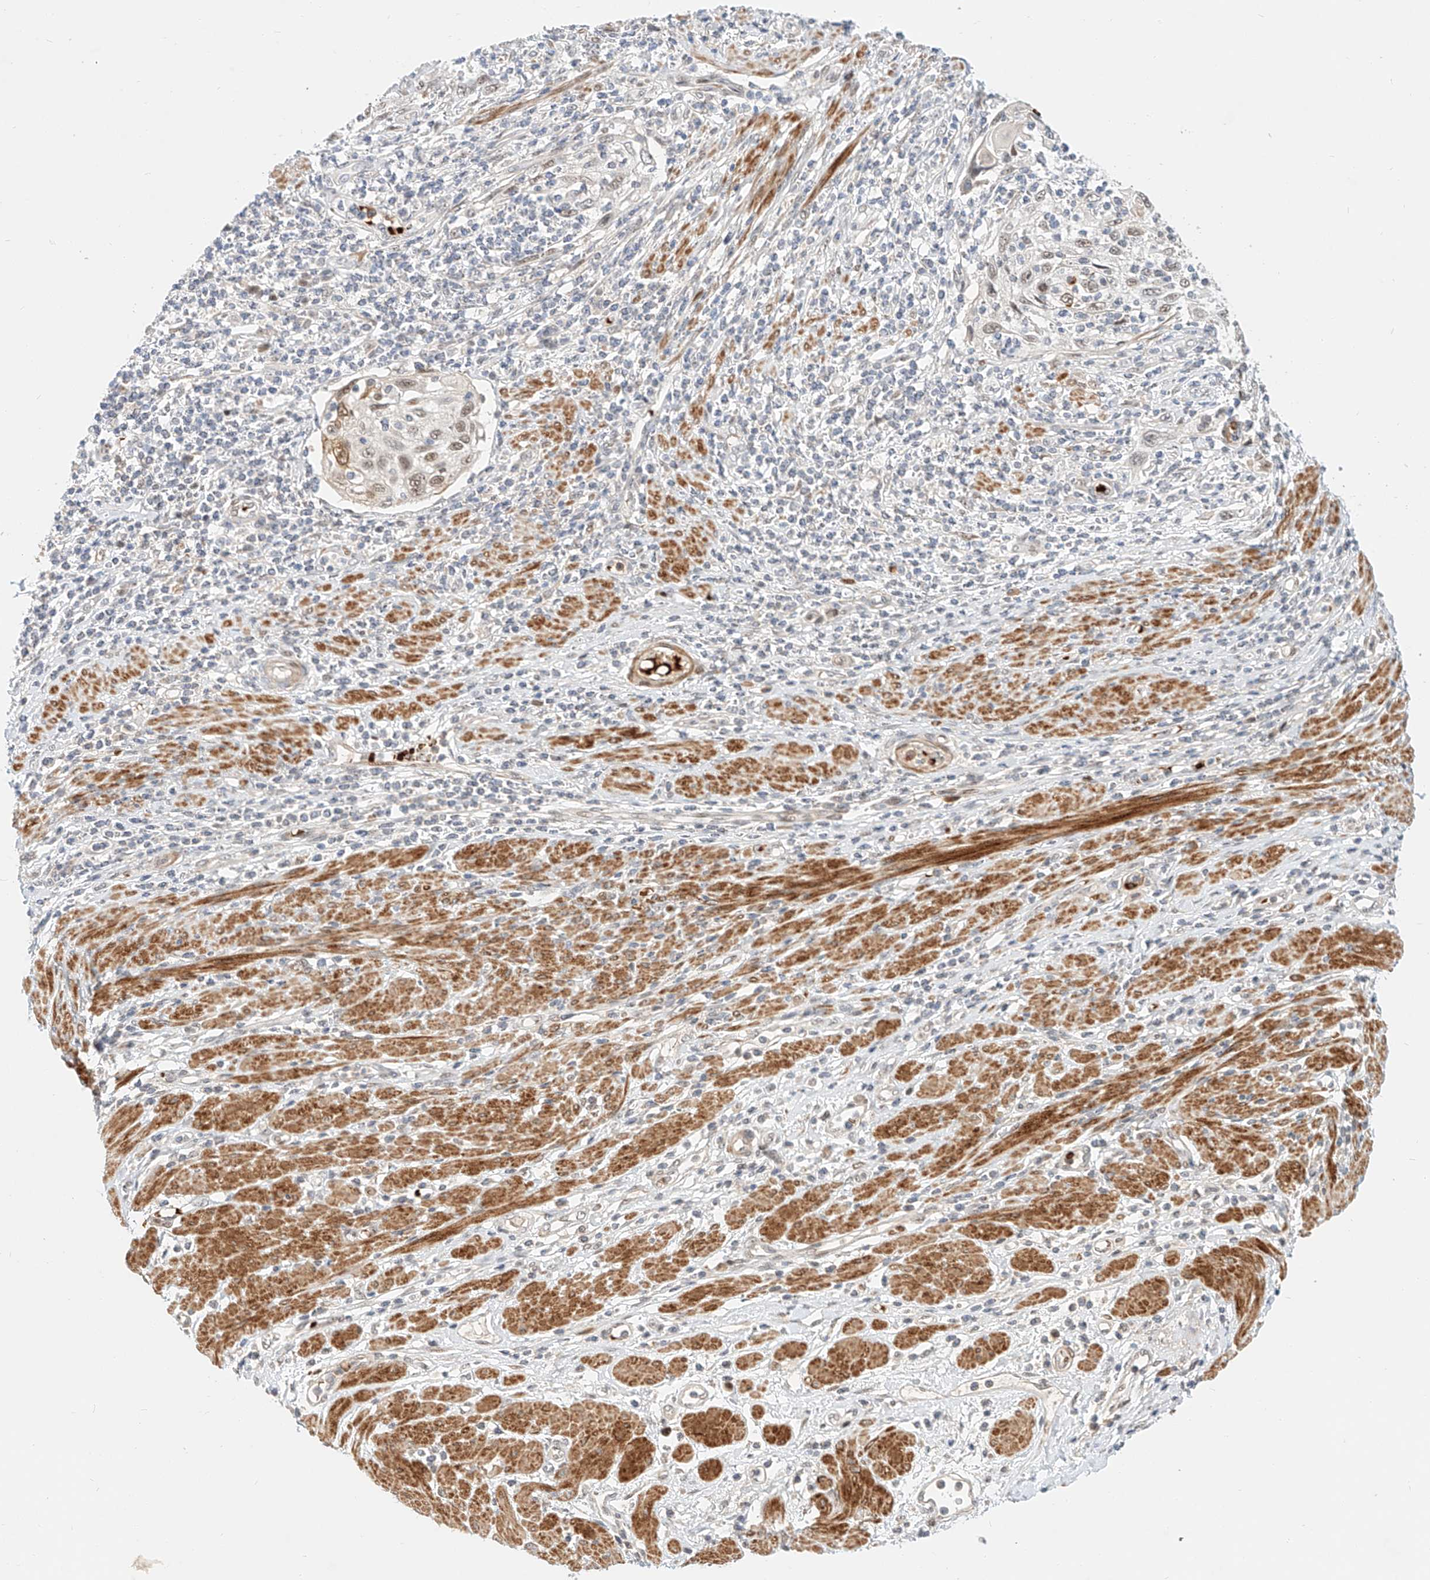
{"staining": {"intensity": "moderate", "quantity": "<25%", "location": "cytoplasmic/membranous,nuclear"}, "tissue": "cervical cancer", "cell_type": "Tumor cells", "image_type": "cancer", "snomed": [{"axis": "morphology", "description": "Squamous cell carcinoma, NOS"}, {"axis": "topography", "description": "Cervix"}], "caption": "Immunohistochemical staining of human cervical squamous cell carcinoma exhibits moderate cytoplasmic/membranous and nuclear protein positivity in about <25% of tumor cells.", "gene": "CBX8", "patient": {"sex": "female", "age": 70}}